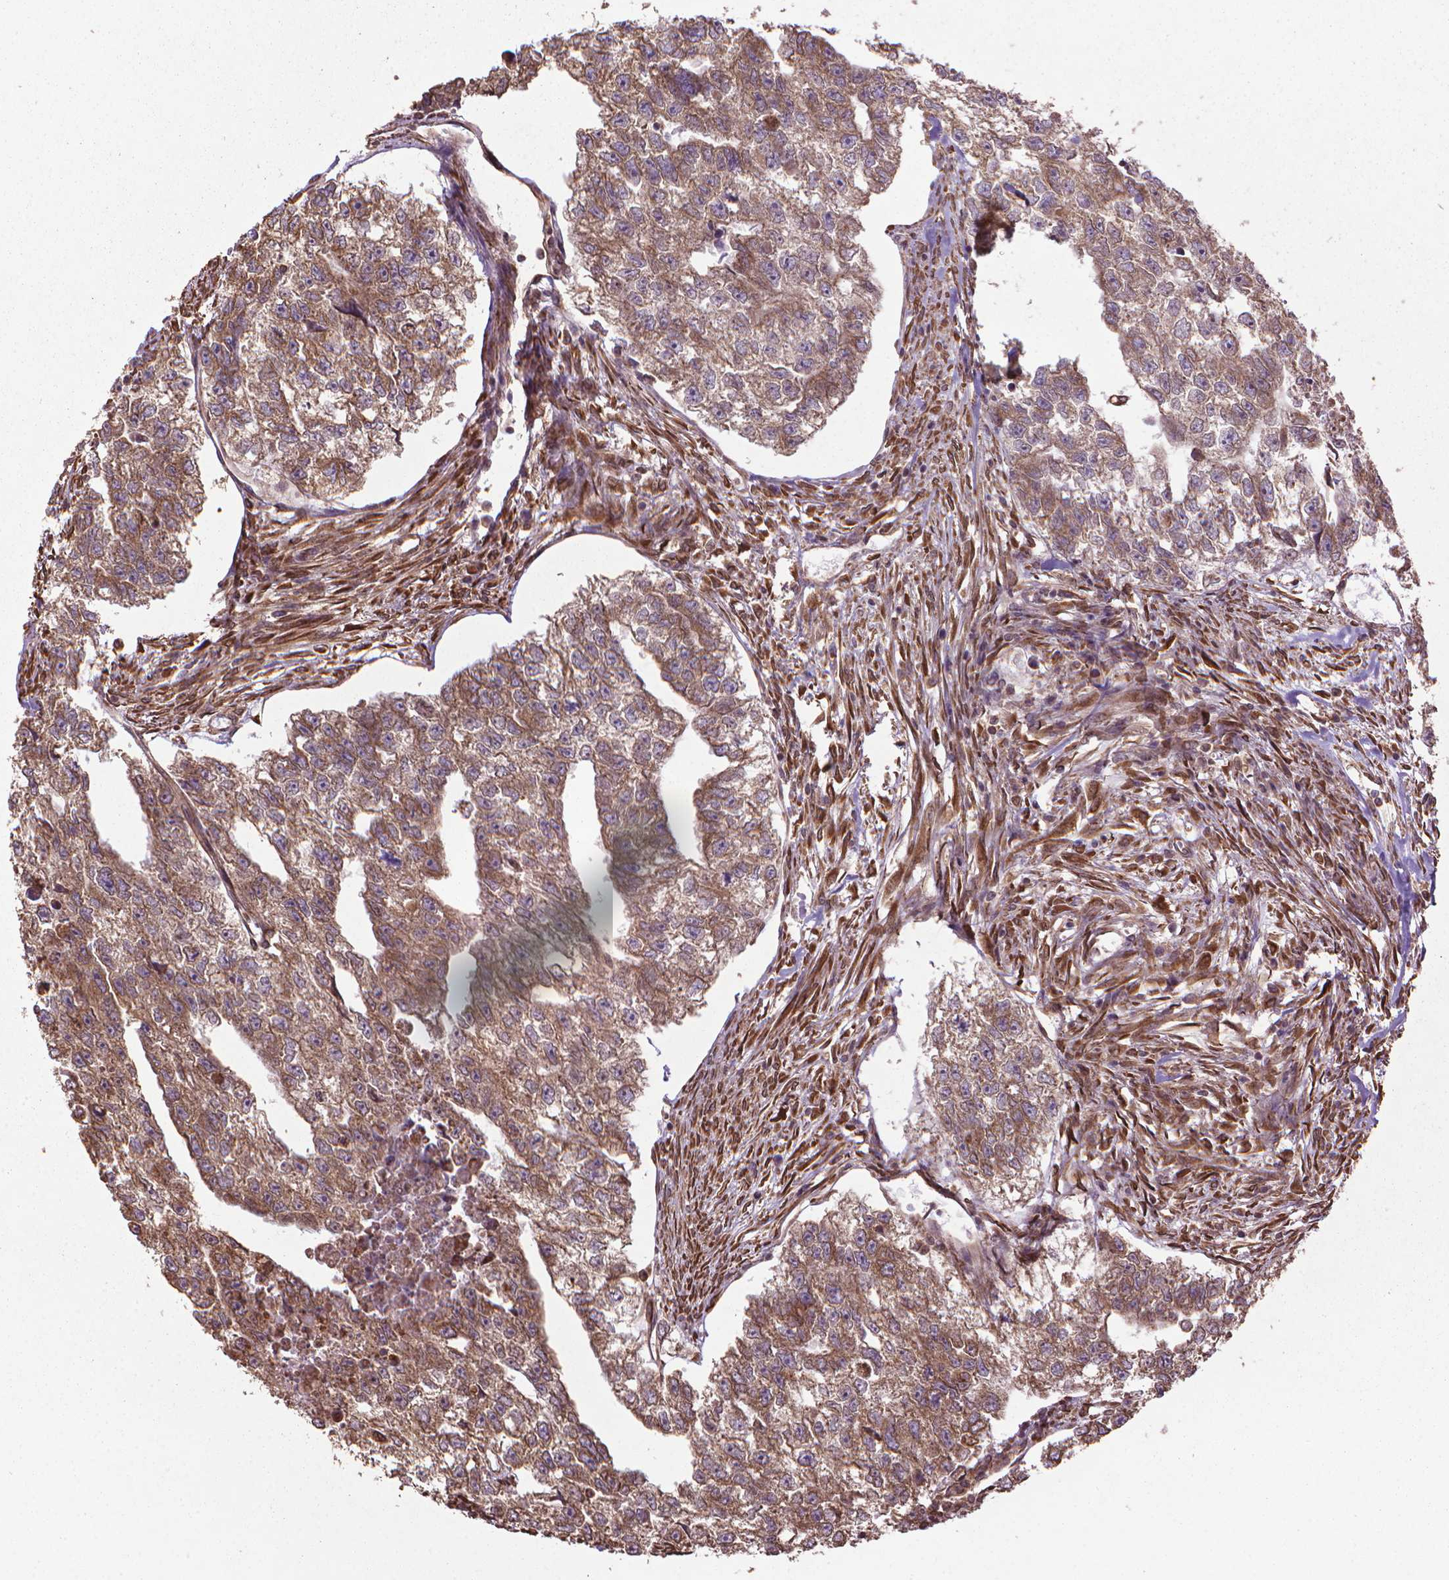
{"staining": {"intensity": "moderate", "quantity": ">75%", "location": "cytoplasmic/membranous"}, "tissue": "testis cancer", "cell_type": "Tumor cells", "image_type": "cancer", "snomed": [{"axis": "morphology", "description": "Carcinoma, Embryonal, NOS"}, {"axis": "morphology", "description": "Teratoma, malignant, NOS"}, {"axis": "topography", "description": "Testis"}], "caption": "Protein expression analysis of testis embryonal carcinoma reveals moderate cytoplasmic/membranous expression in approximately >75% of tumor cells.", "gene": "GAS1", "patient": {"sex": "male", "age": 44}}